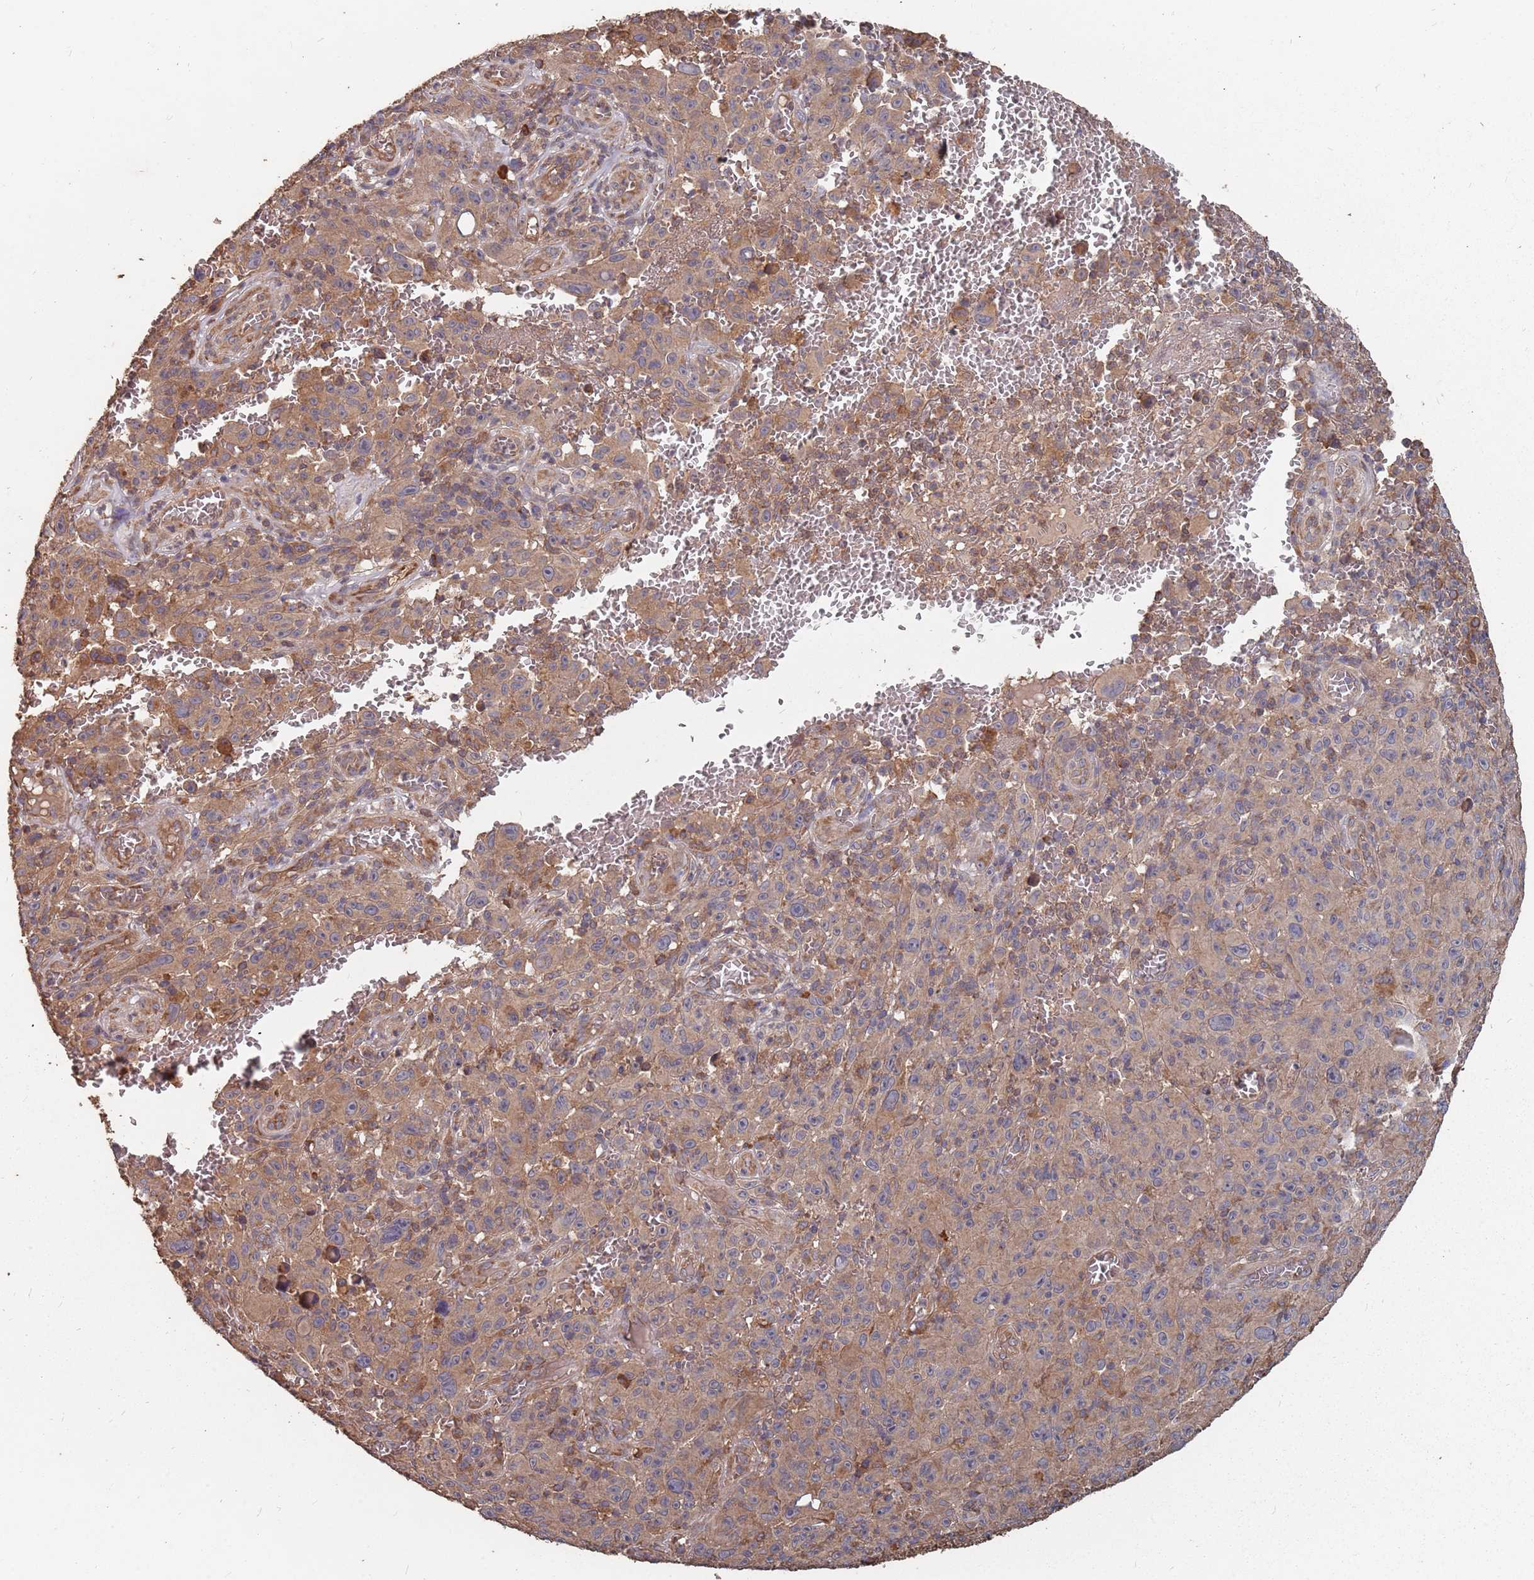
{"staining": {"intensity": "weak", "quantity": "25%-75%", "location": "cytoplasmic/membranous"}, "tissue": "melanoma", "cell_type": "Tumor cells", "image_type": "cancer", "snomed": [{"axis": "morphology", "description": "Malignant melanoma, NOS"}, {"axis": "topography", "description": "Skin"}], "caption": "An image of human melanoma stained for a protein shows weak cytoplasmic/membranous brown staining in tumor cells.", "gene": "ATG5", "patient": {"sex": "female", "age": 82}}